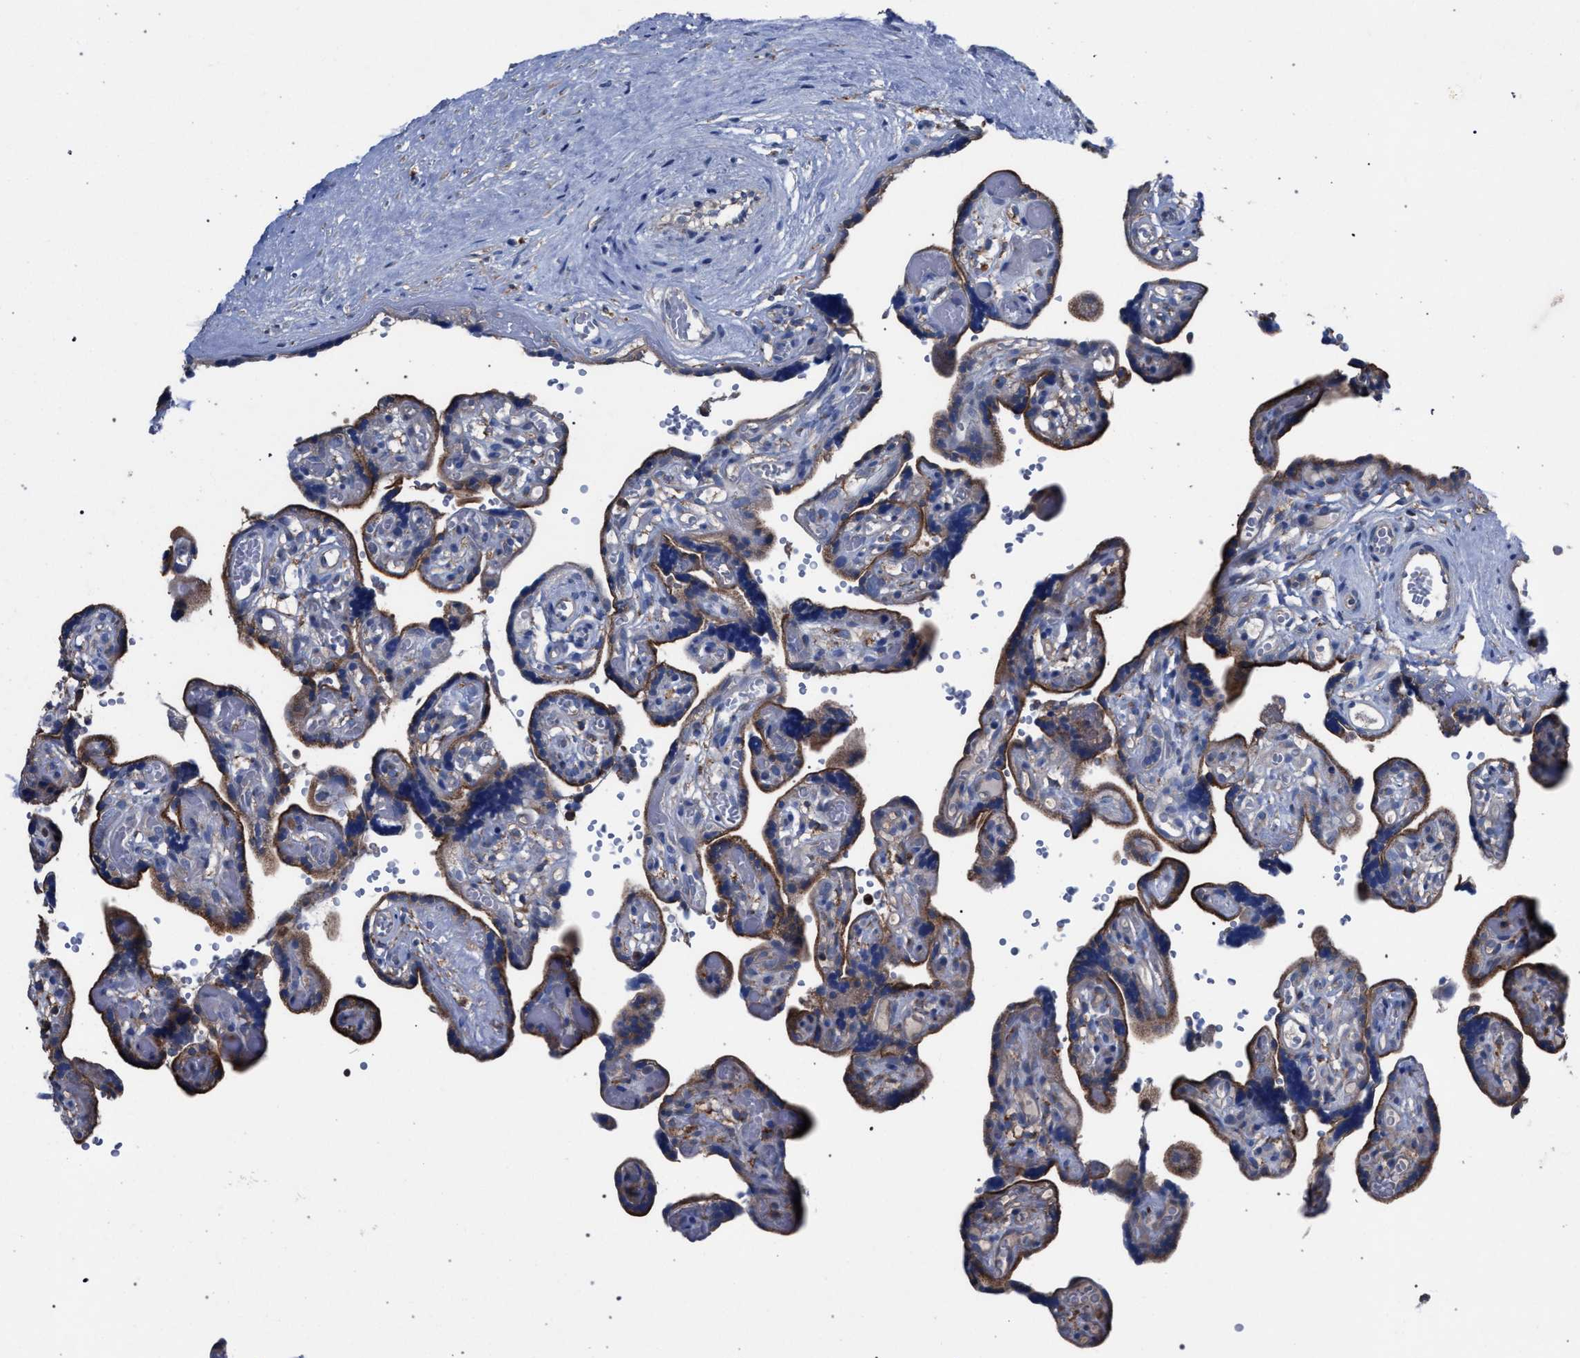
{"staining": {"intensity": "moderate", "quantity": "25%-75%", "location": "cytoplasmic/membranous"}, "tissue": "placenta", "cell_type": "Decidual cells", "image_type": "normal", "snomed": [{"axis": "morphology", "description": "Normal tissue, NOS"}, {"axis": "topography", "description": "Placenta"}], "caption": "Protein staining reveals moderate cytoplasmic/membranous expression in about 25%-75% of decidual cells in unremarkable placenta. Immunohistochemistry stains the protein in brown and the nuclei are stained blue.", "gene": "ATP6V0A1", "patient": {"sex": "female", "age": 30}}